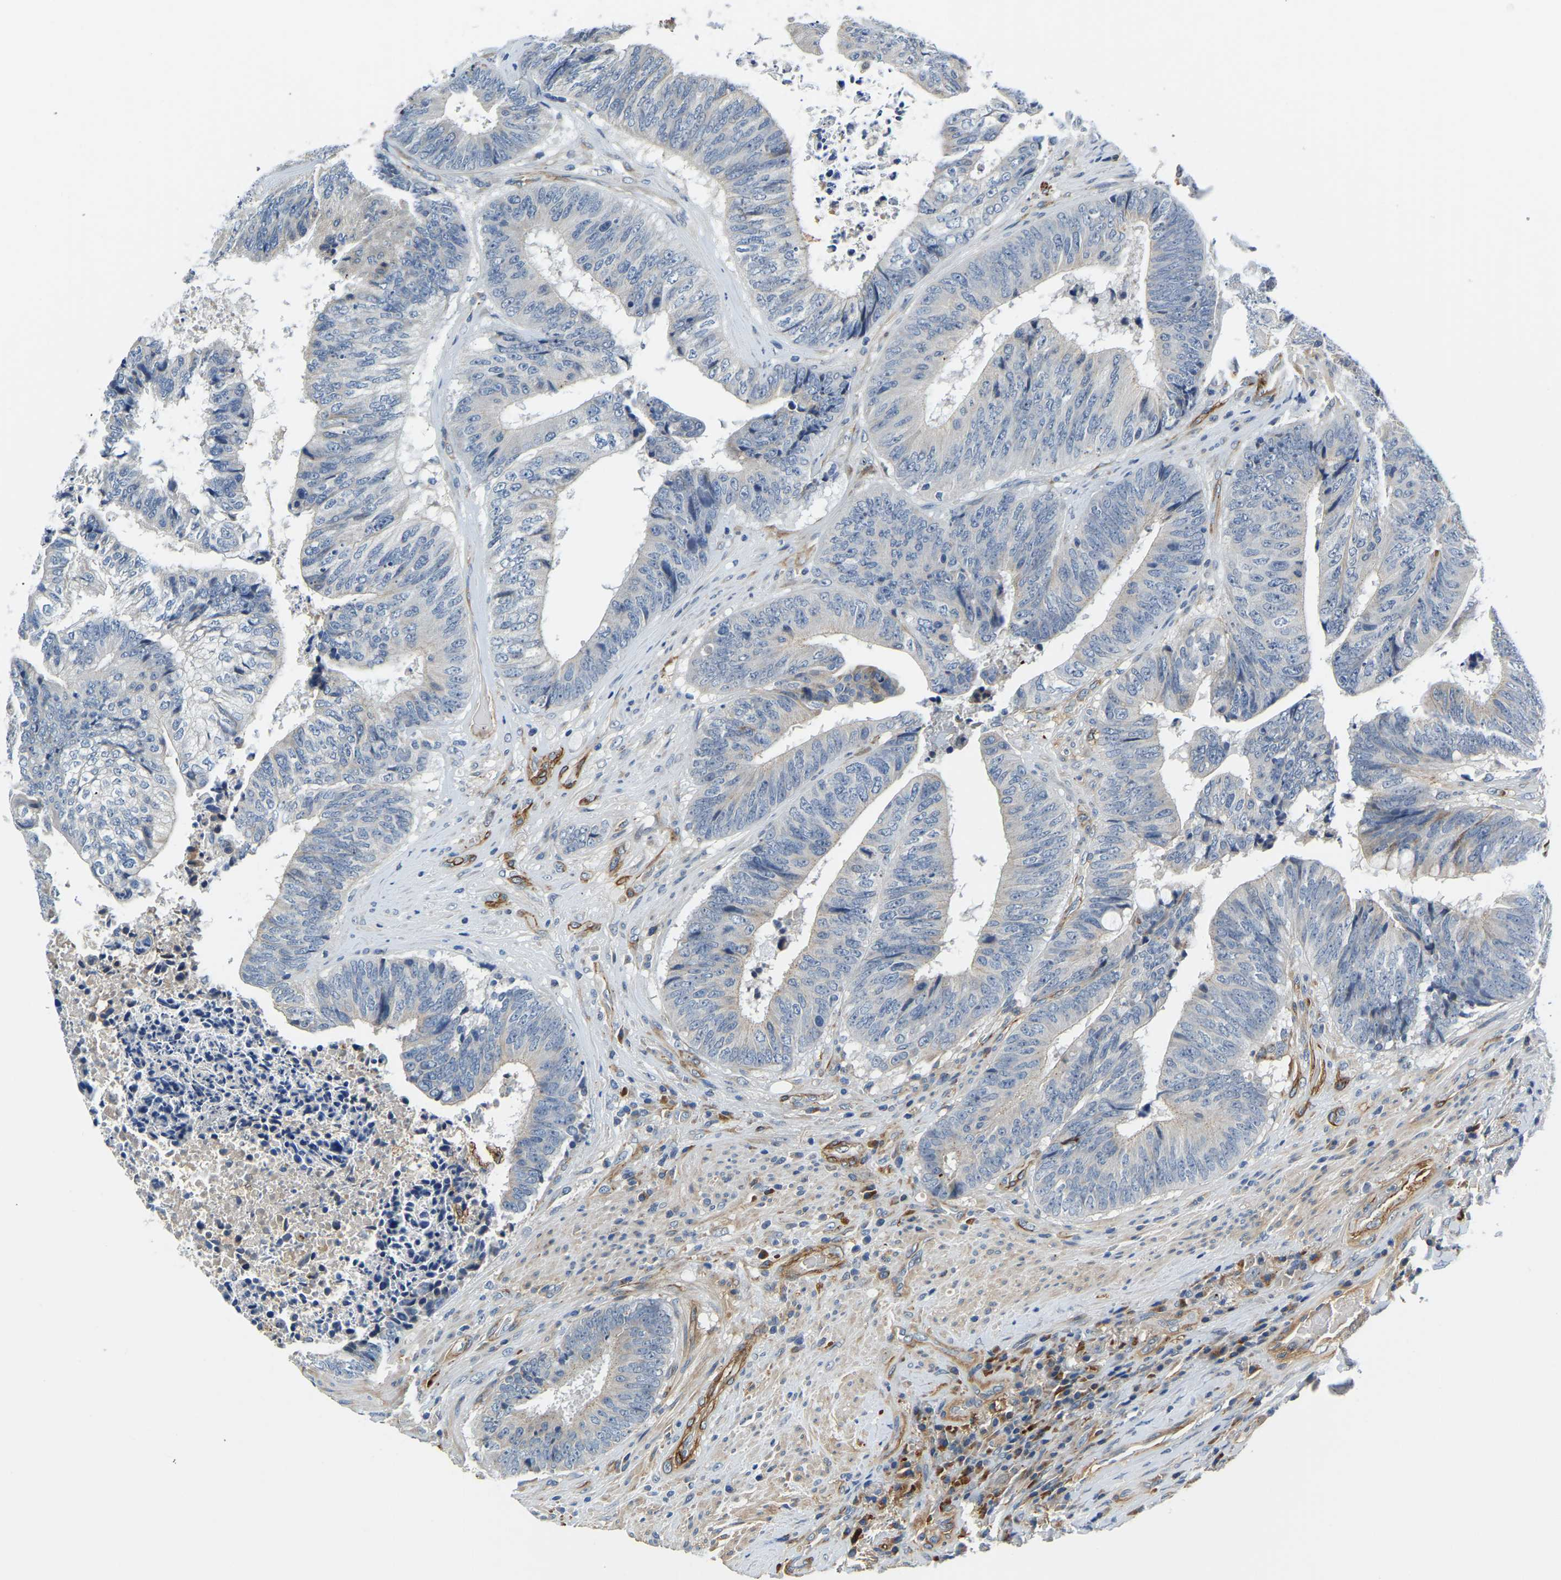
{"staining": {"intensity": "negative", "quantity": "none", "location": "none"}, "tissue": "colorectal cancer", "cell_type": "Tumor cells", "image_type": "cancer", "snomed": [{"axis": "morphology", "description": "Adenocarcinoma, NOS"}, {"axis": "topography", "description": "Rectum"}], "caption": "Immunohistochemistry (IHC) histopathology image of colorectal adenocarcinoma stained for a protein (brown), which shows no positivity in tumor cells. The staining is performed using DAB brown chromogen with nuclei counter-stained in using hematoxylin.", "gene": "LIAS", "patient": {"sex": "male", "age": 72}}